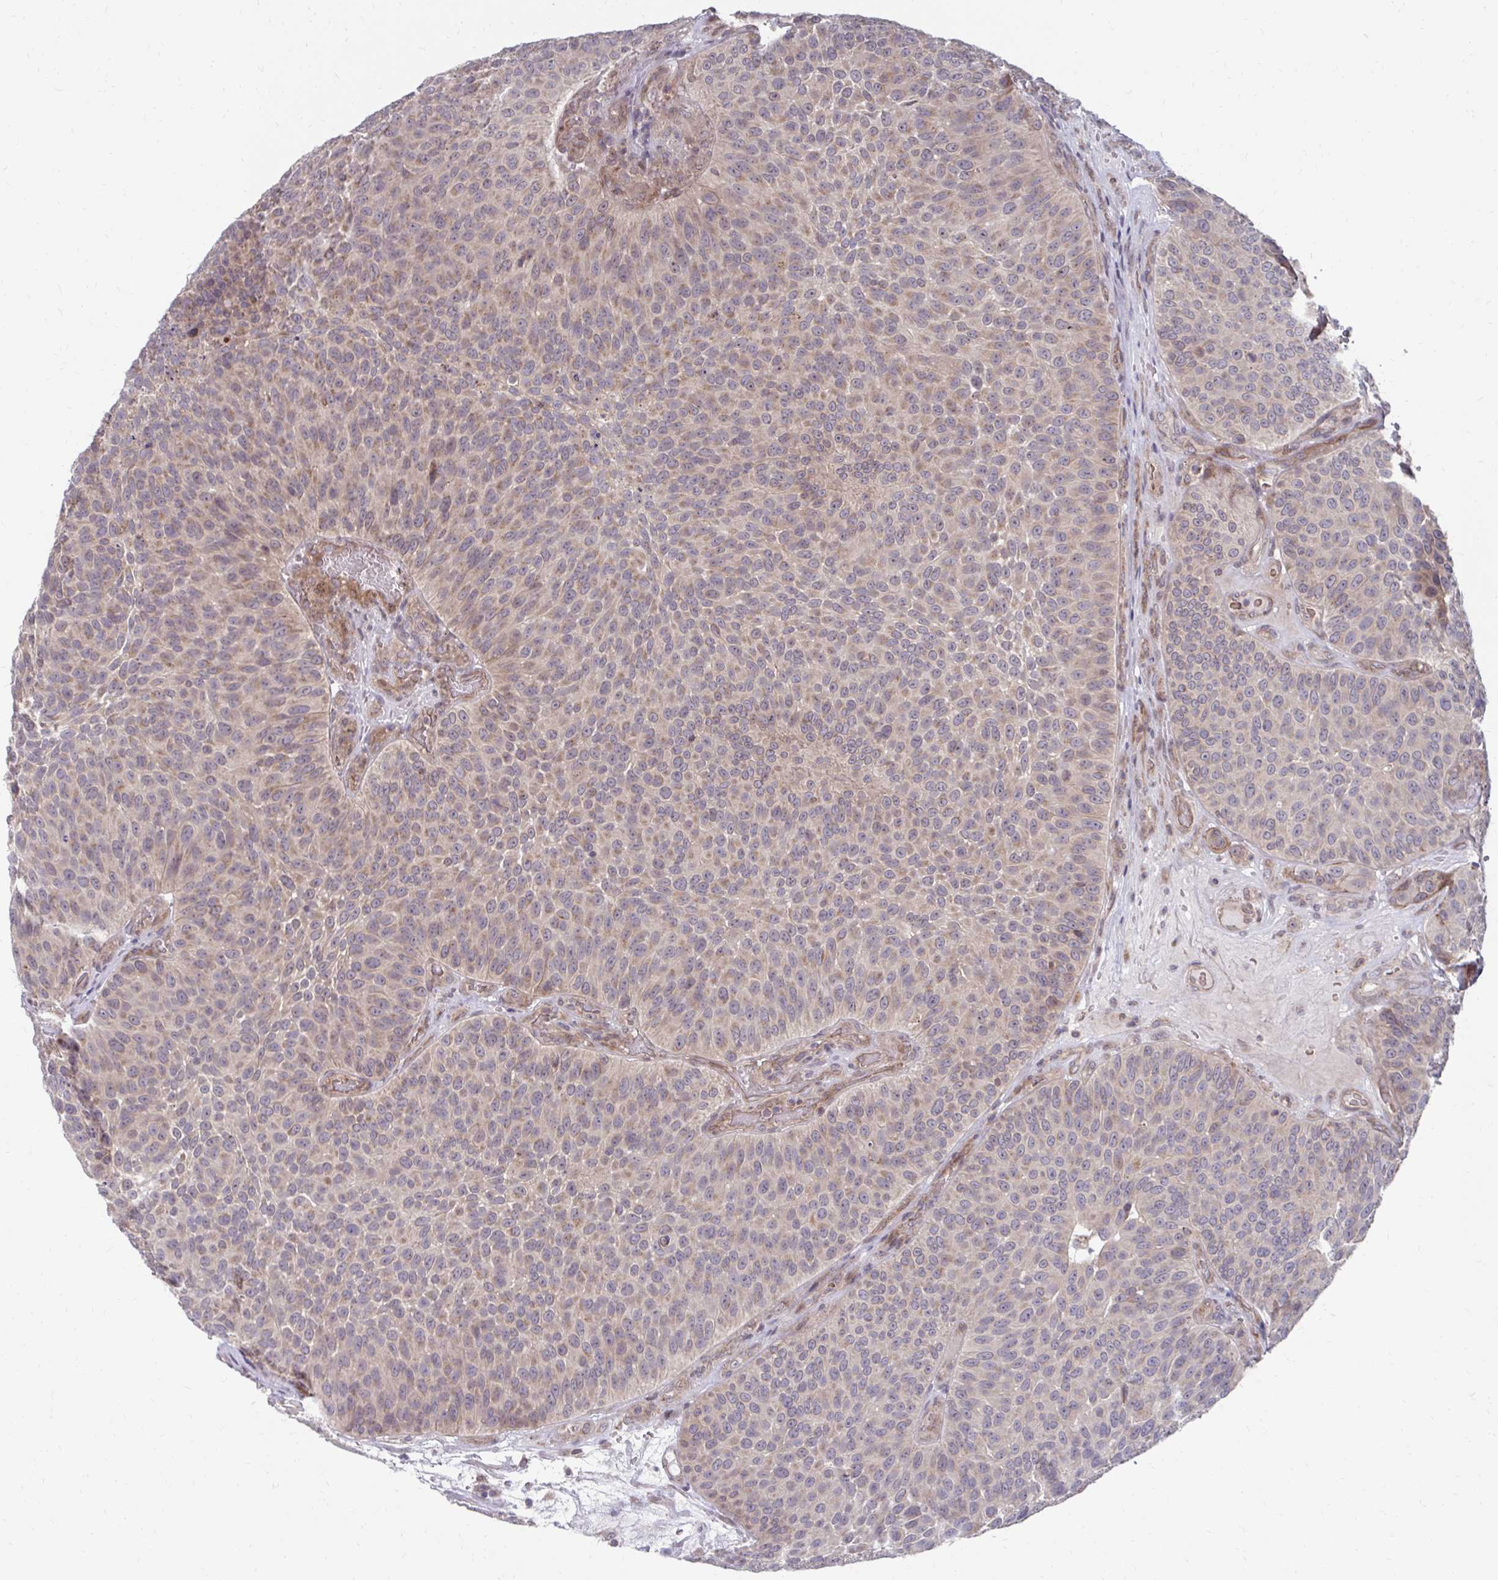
{"staining": {"intensity": "weak", "quantity": "25%-75%", "location": "cytoplasmic/membranous"}, "tissue": "urothelial cancer", "cell_type": "Tumor cells", "image_type": "cancer", "snomed": [{"axis": "morphology", "description": "Urothelial carcinoma, Low grade"}, {"axis": "topography", "description": "Urinary bladder"}], "caption": "Weak cytoplasmic/membranous staining for a protein is appreciated in approximately 25%-75% of tumor cells of urothelial carcinoma (low-grade) using immunohistochemistry (IHC).", "gene": "ITPR2", "patient": {"sex": "male", "age": 76}}